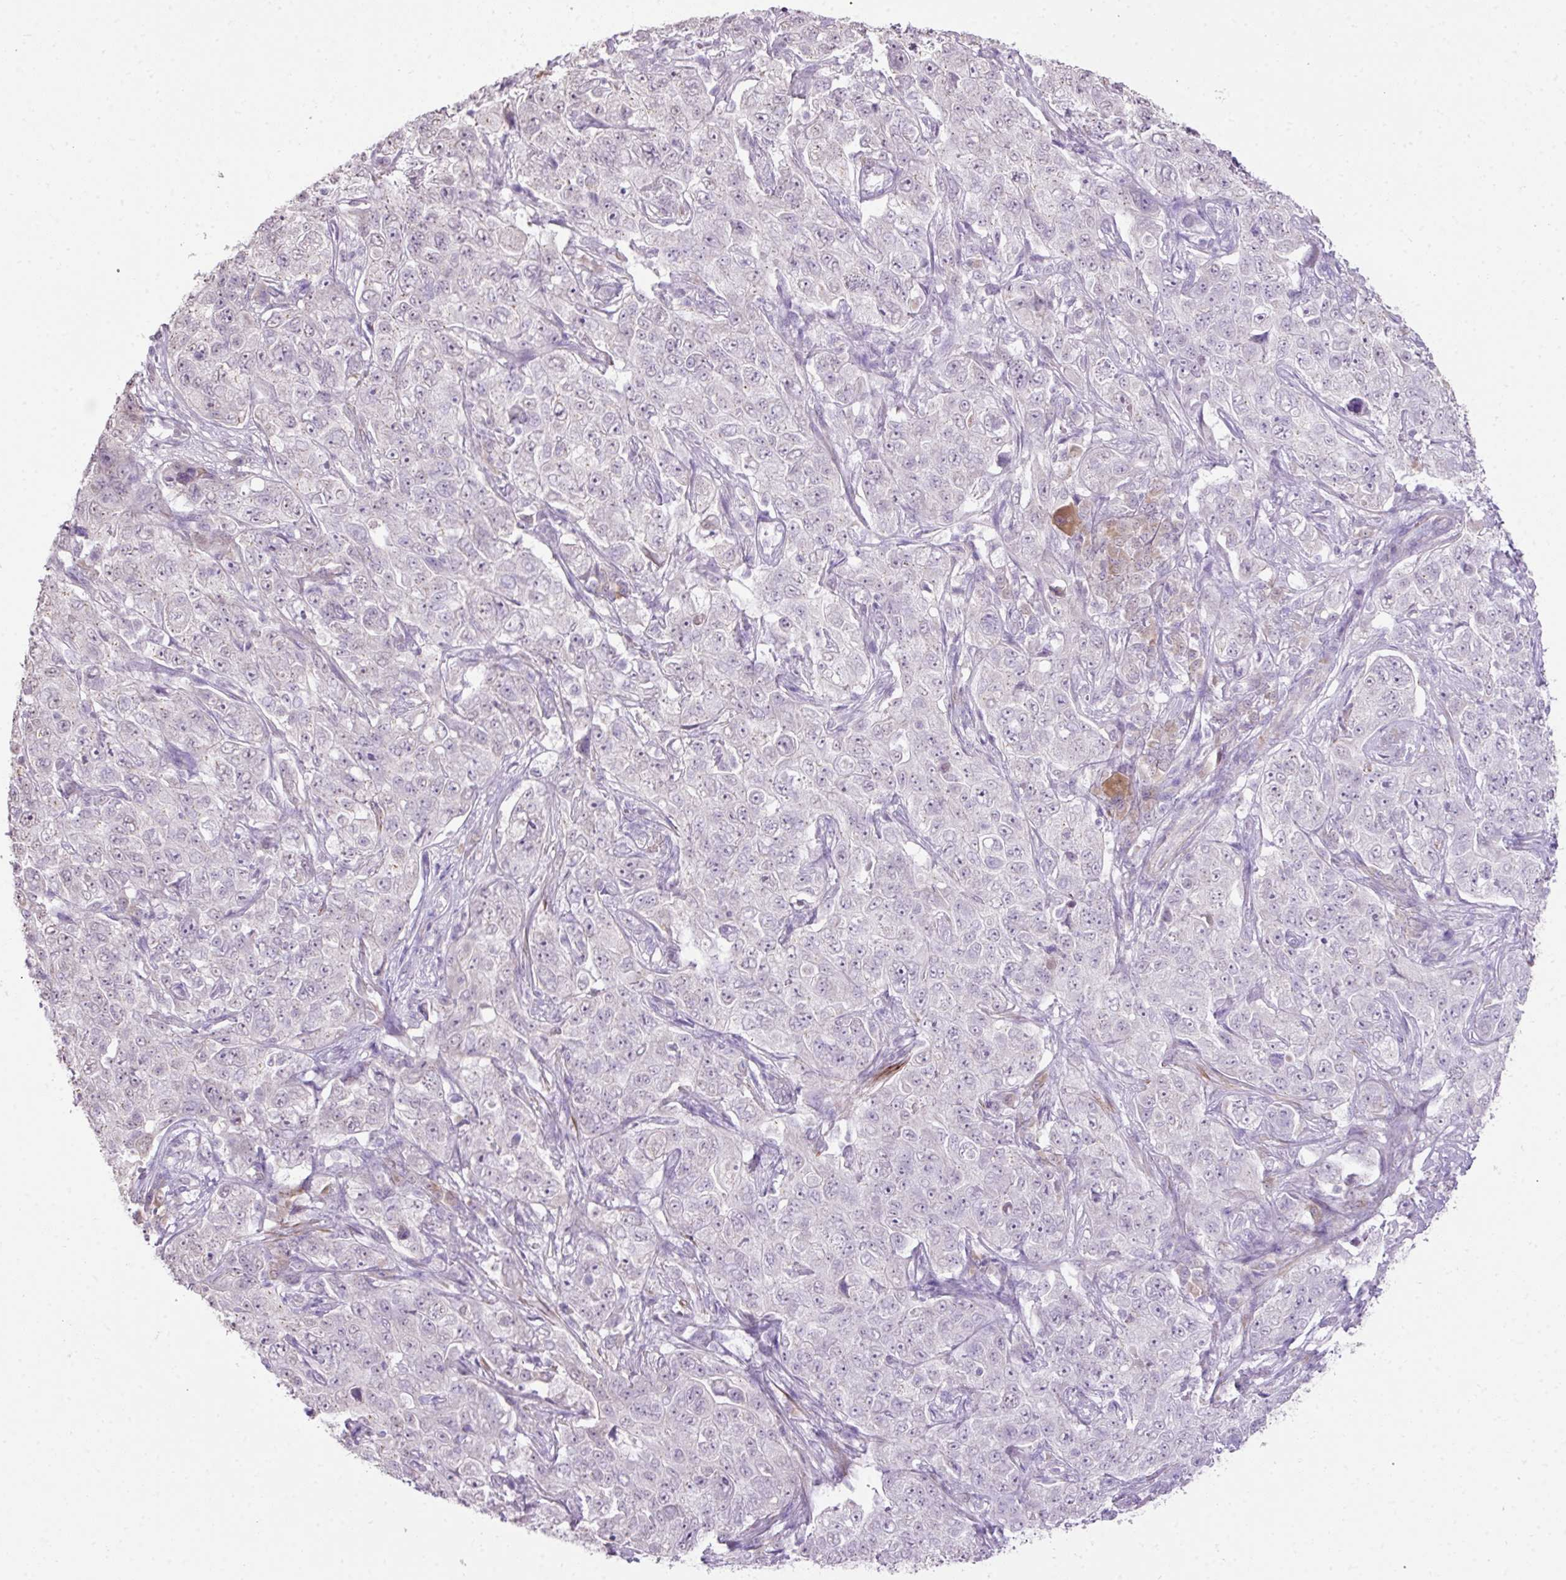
{"staining": {"intensity": "negative", "quantity": "none", "location": "none"}, "tissue": "pancreatic cancer", "cell_type": "Tumor cells", "image_type": "cancer", "snomed": [{"axis": "morphology", "description": "Adenocarcinoma, NOS"}, {"axis": "topography", "description": "Pancreas"}], "caption": "High magnification brightfield microscopy of pancreatic adenocarcinoma stained with DAB (3,3'-diaminobenzidine) (brown) and counterstained with hematoxylin (blue): tumor cells show no significant staining.", "gene": "DIP2A", "patient": {"sex": "male", "age": 68}}